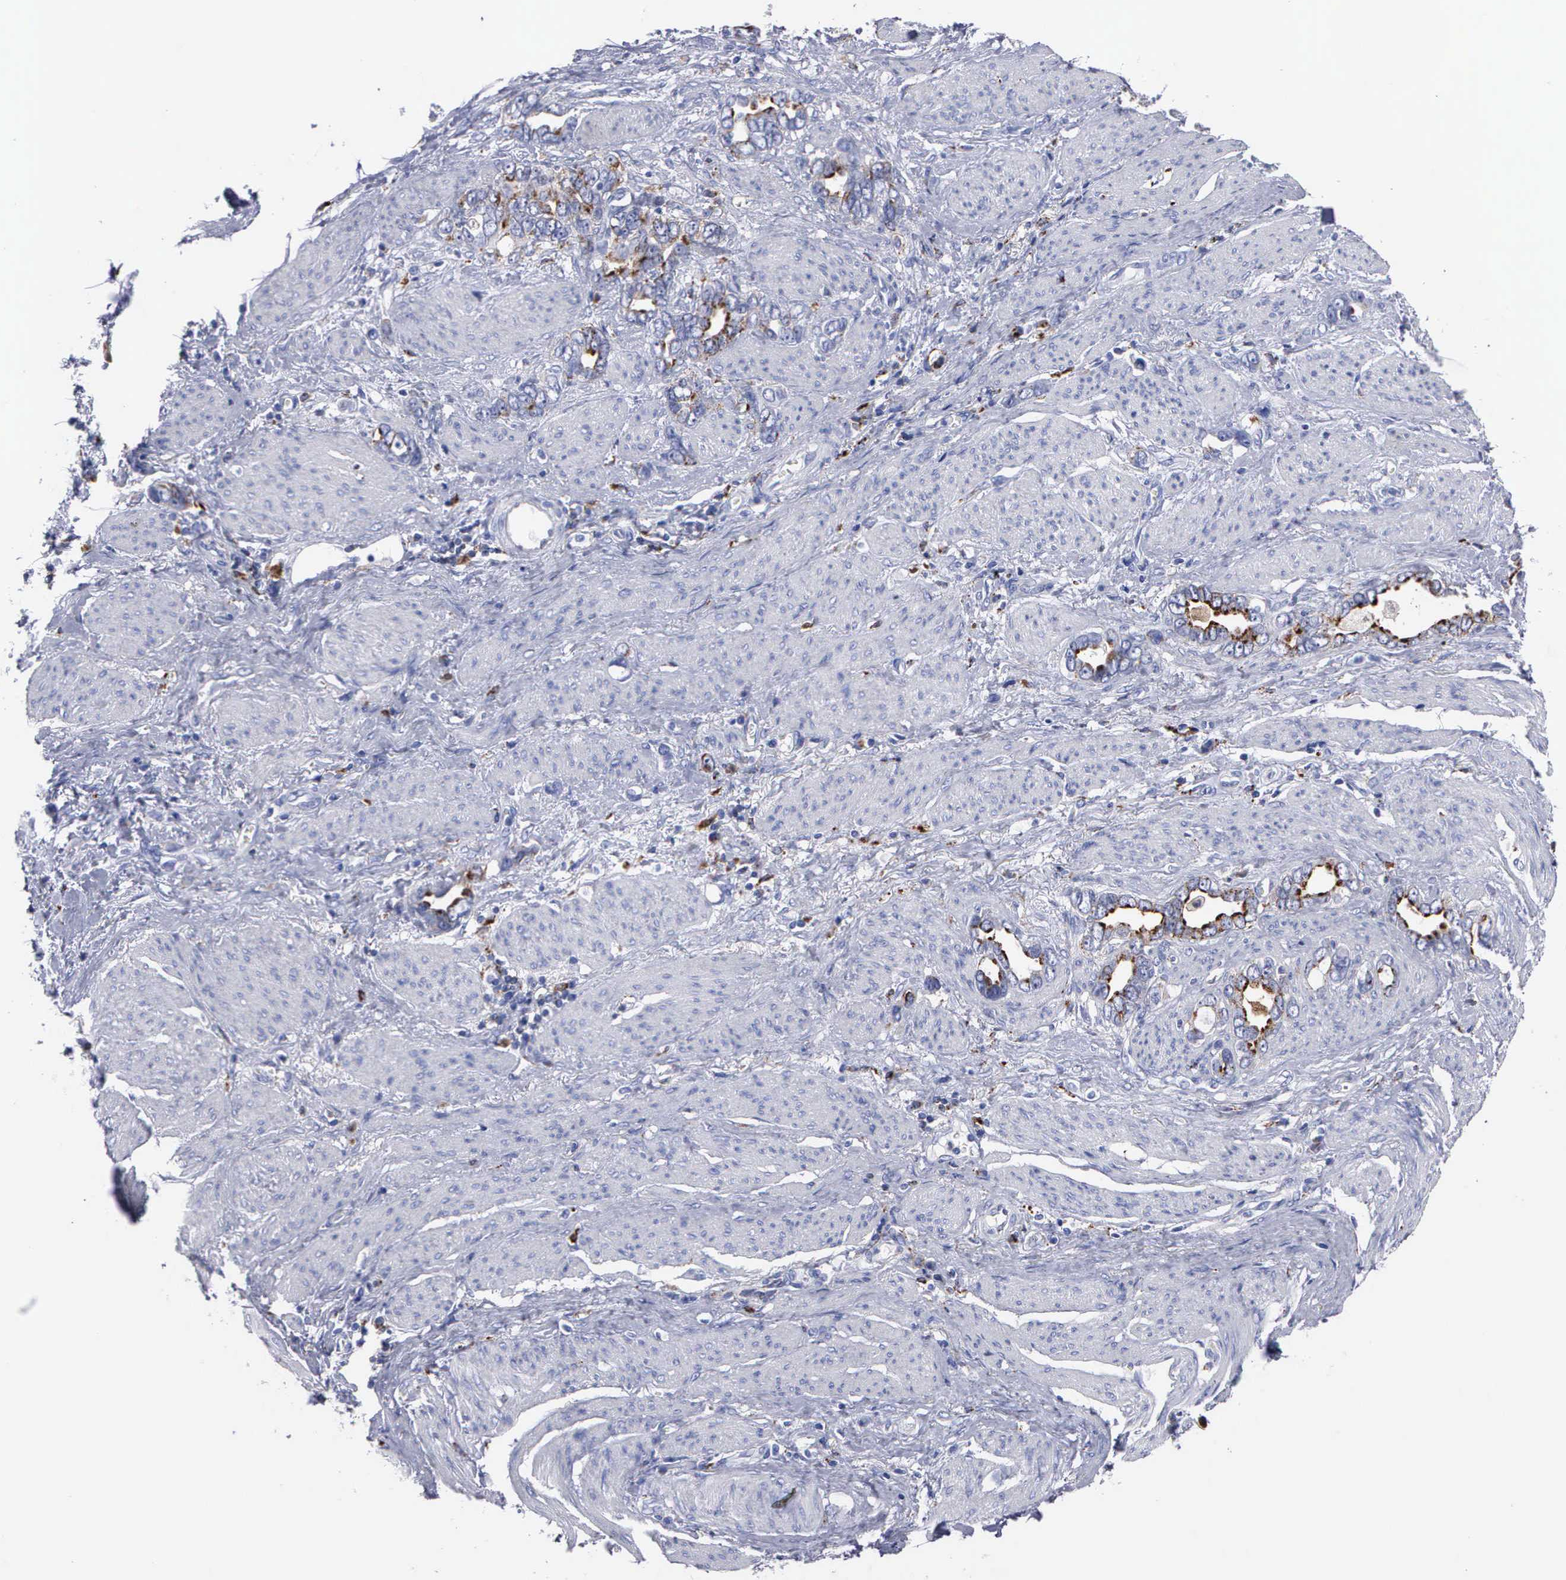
{"staining": {"intensity": "moderate", "quantity": "25%-75%", "location": "cytoplasmic/membranous"}, "tissue": "stomach cancer", "cell_type": "Tumor cells", "image_type": "cancer", "snomed": [{"axis": "morphology", "description": "Adenocarcinoma, NOS"}, {"axis": "topography", "description": "Stomach"}], "caption": "Protein expression analysis of adenocarcinoma (stomach) exhibits moderate cytoplasmic/membranous staining in approximately 25%-75% of tumor cells.", "gene": "CTSH", "patient": {"sex": "male", "age": 78}}